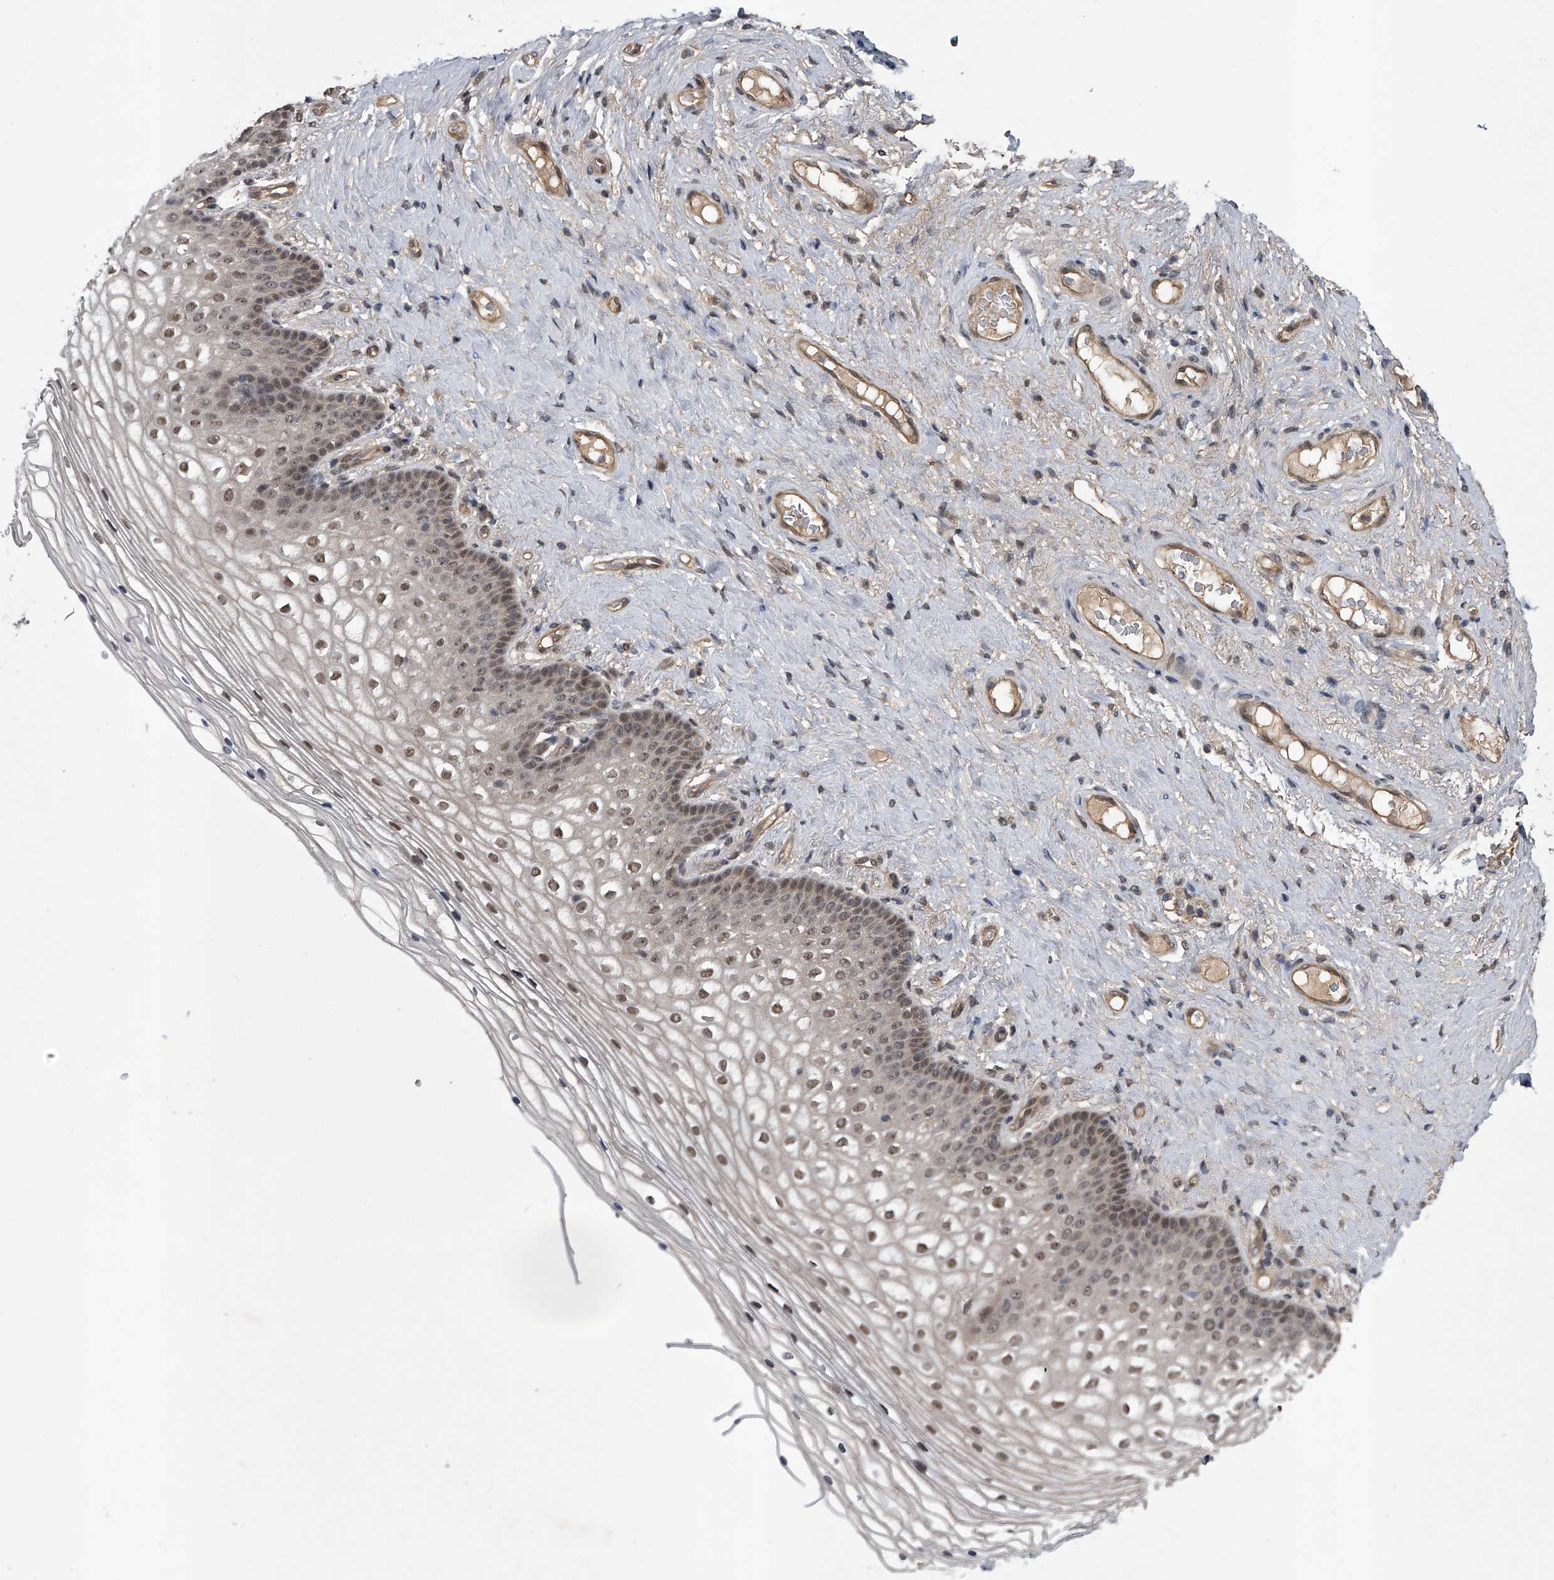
{"staining": {"intensity": "moderate", "quantity": "<25%", "location": "cytoplasmic/membranous"}, "tissue": "vagina", "cell_type": "Squamous epithelial cells", "image_type": "normal", "snomed": [{"axis": "morphology", "description": "Normal tissue, NOS"}, {"axis": "topography", "description": "Vagina"}], "caption": "Protein staining of benign vagina displays moderate cytoplasmic/membranous positivity in approximately <25% of squamous epithelial cells.", "gene": "SLC12A8", "patient": {"sex": "female", "age": 60}}